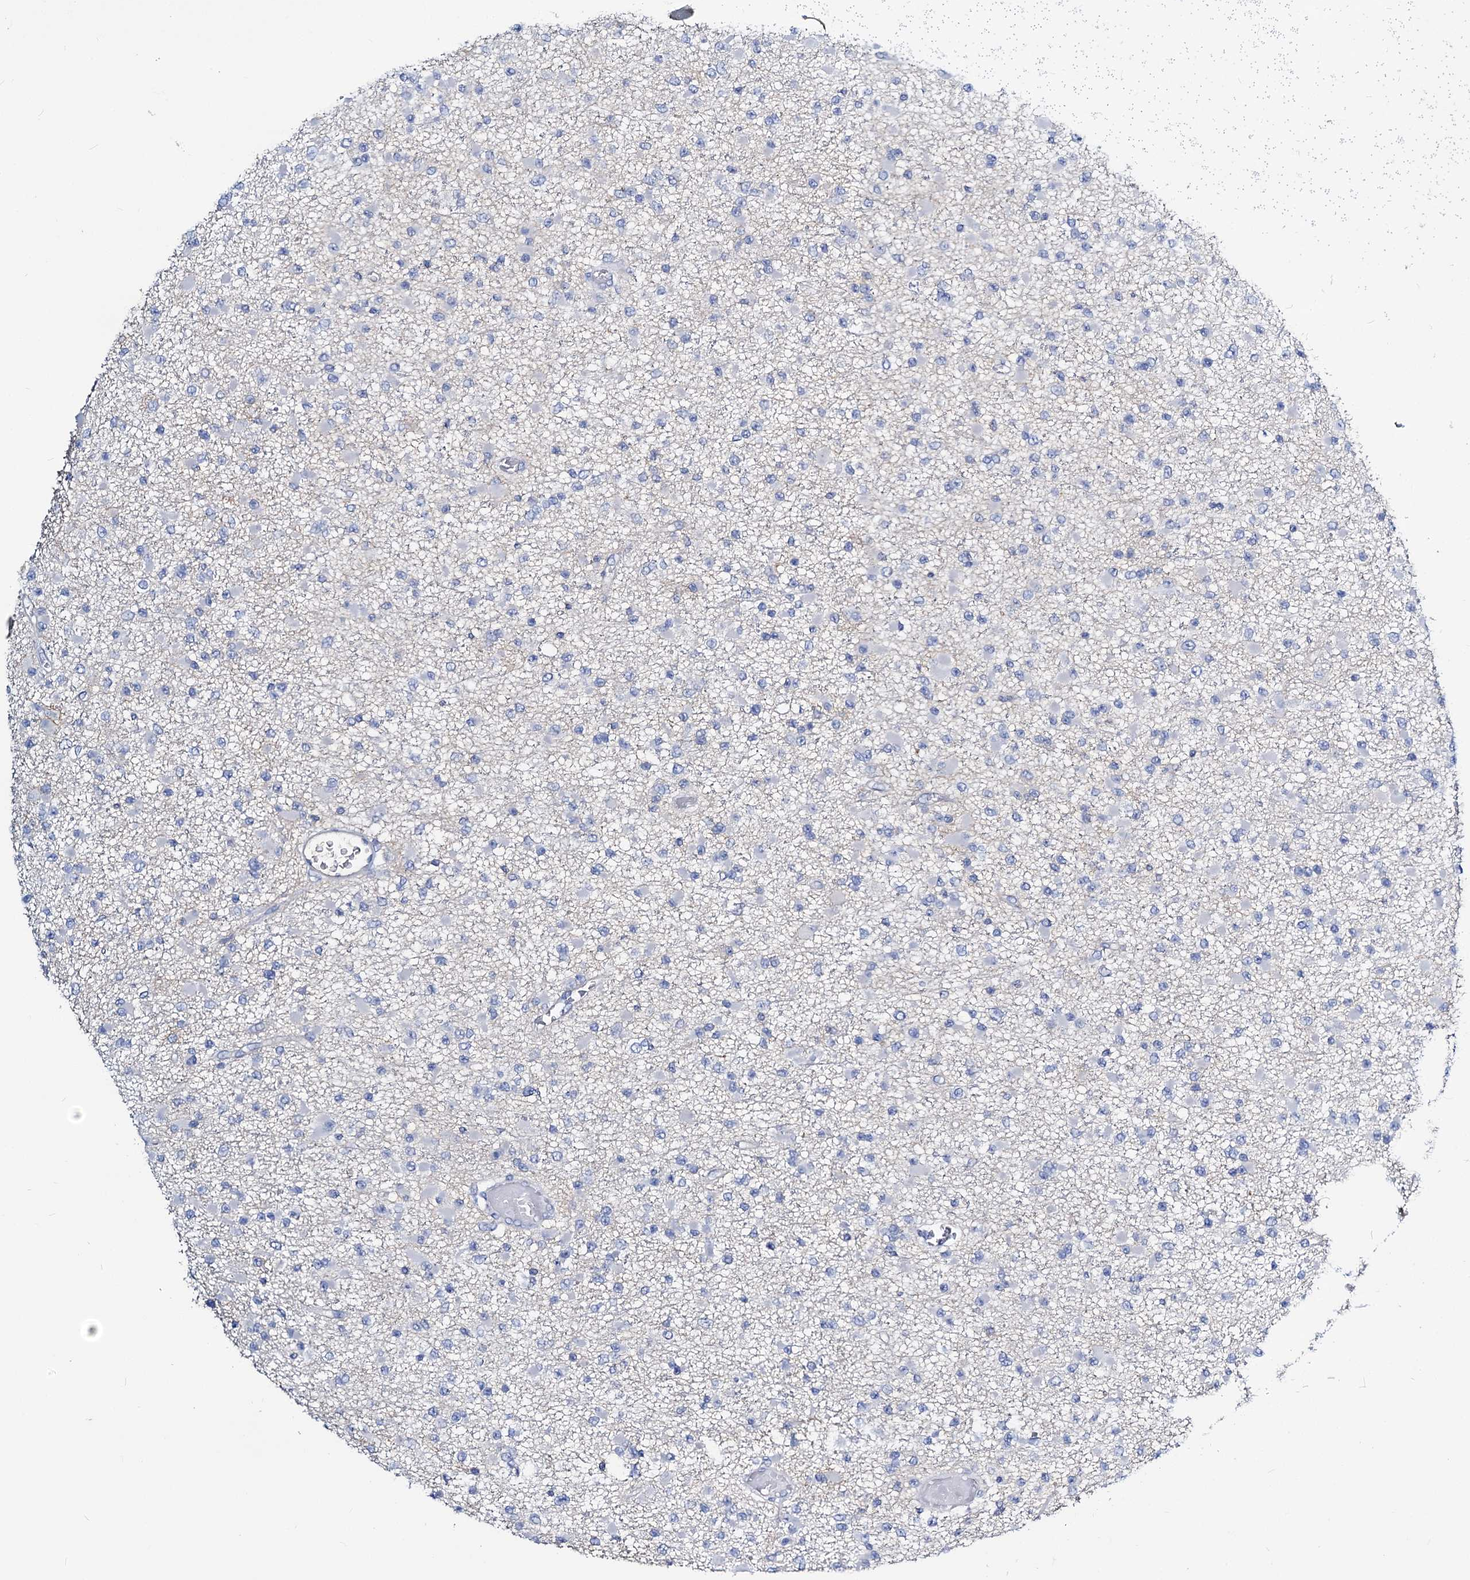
{"staining": {"intensity": "negative", "quantity": "none", "location": "none"}, "tissue": "glioma", "cell_type": "Tumor cells", "image_type": "cancer", "snomed": [{"axis": "morphology", "description": "Glioma, malignant, Low grade"}, {"axis": "topography", "description": "Brain"}], "caption": "DAB immunohistochemical staining of human glioma displays no significant positivity in tumor cells.", "gene": "DYDC2", "patient": {"sex": "female", "age": 22}}